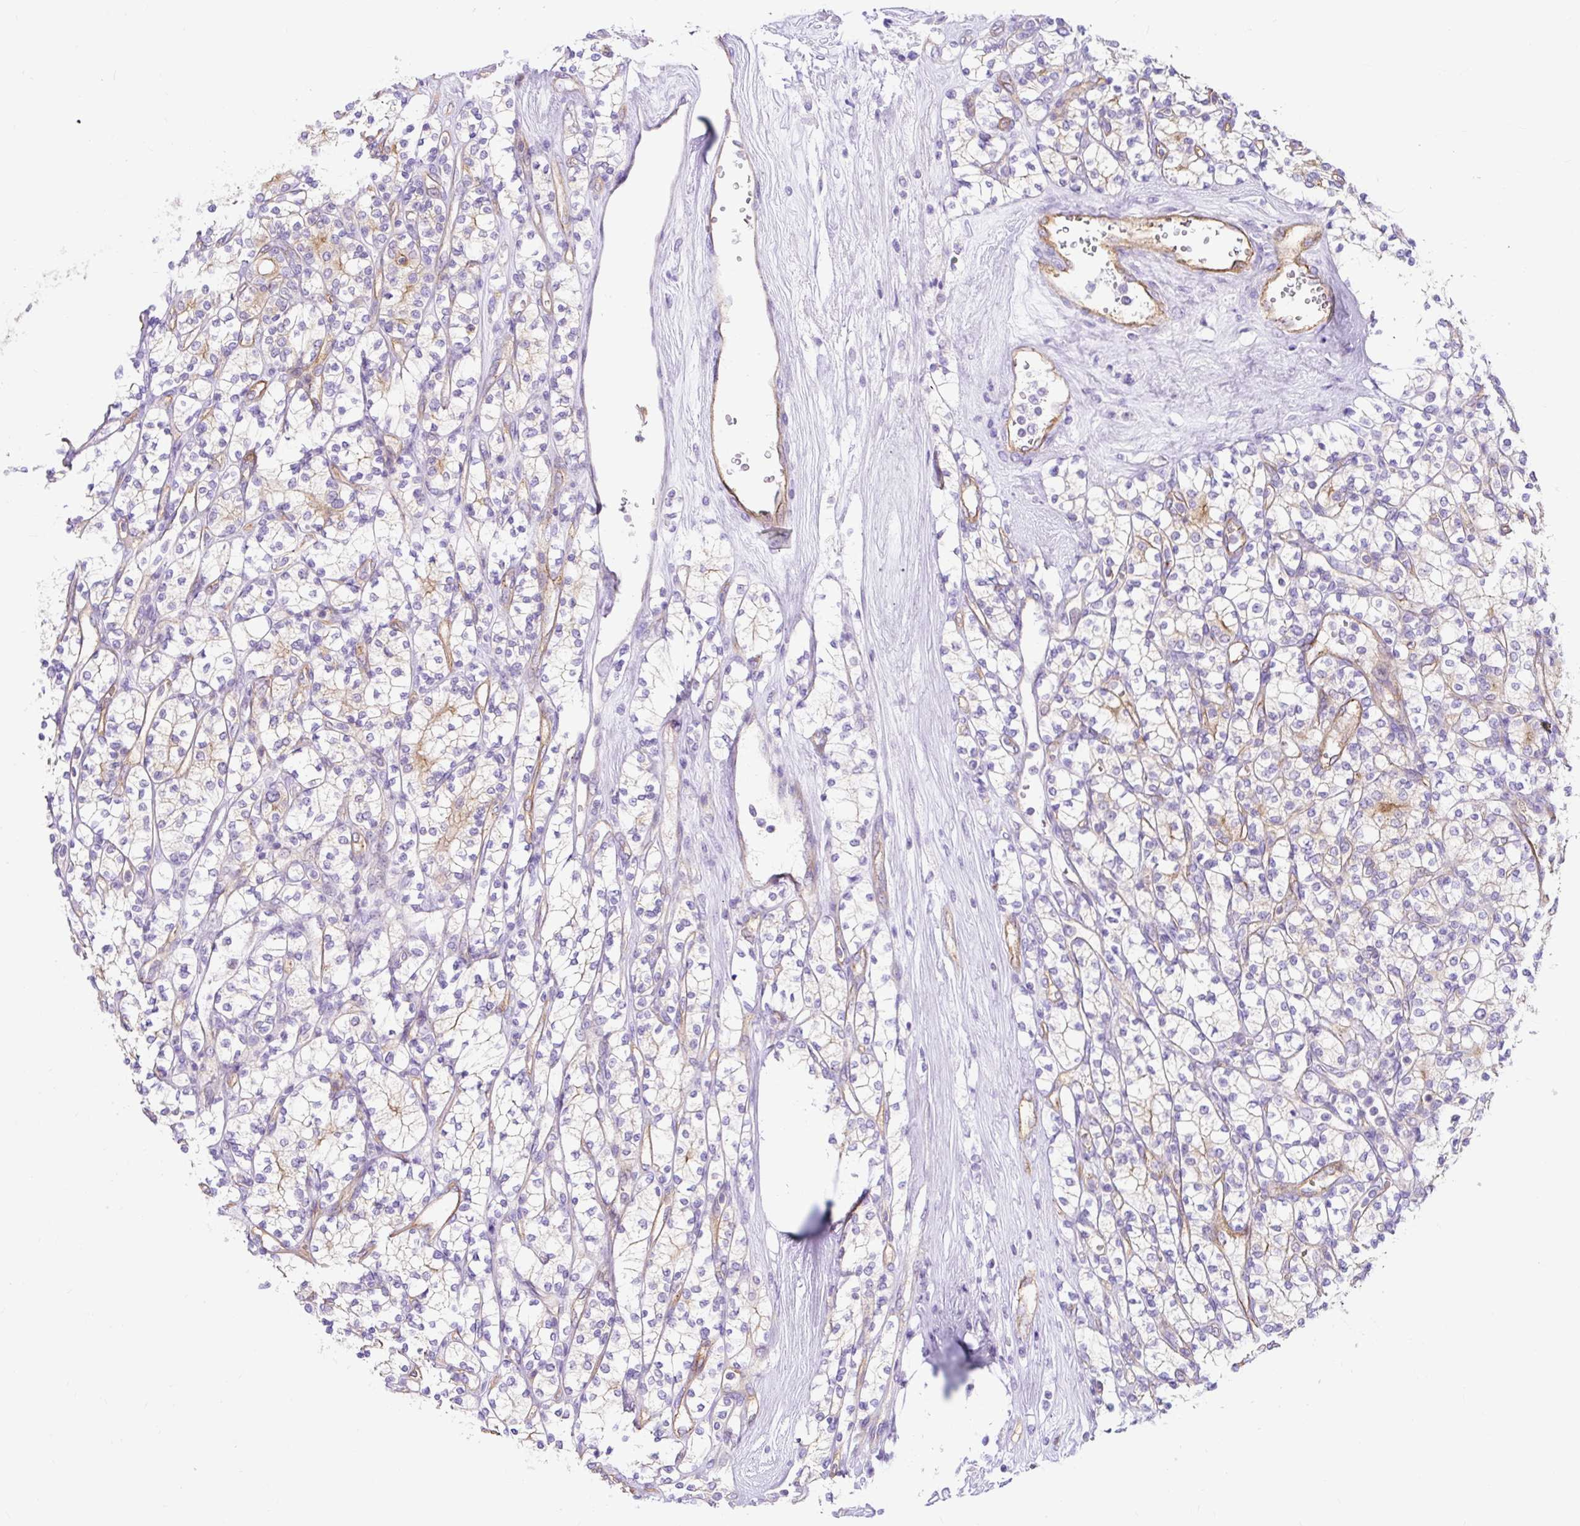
{"staining": {"intensity": "moderate", "quantity": "<25%", "location": "cytoplasmic/membranous"}, "tissue": "renal cancer", "cell_type": "Tumor cells", "image_type": "cancer", "snomed": [{"axis": "morphology", "description": "Adenocarcinoma, NOS"}, {"axis": "topography", "description": "Kidney"}], "caption": "Adenocarcinoma (renal) tissue demonstrates moderate cytoplasmic/membranous staining in about <25% of tumor cells, visualized by immunohistochemistry.", "gene": "HIP1R", "patient": {"sex": "male", "age": 77}}